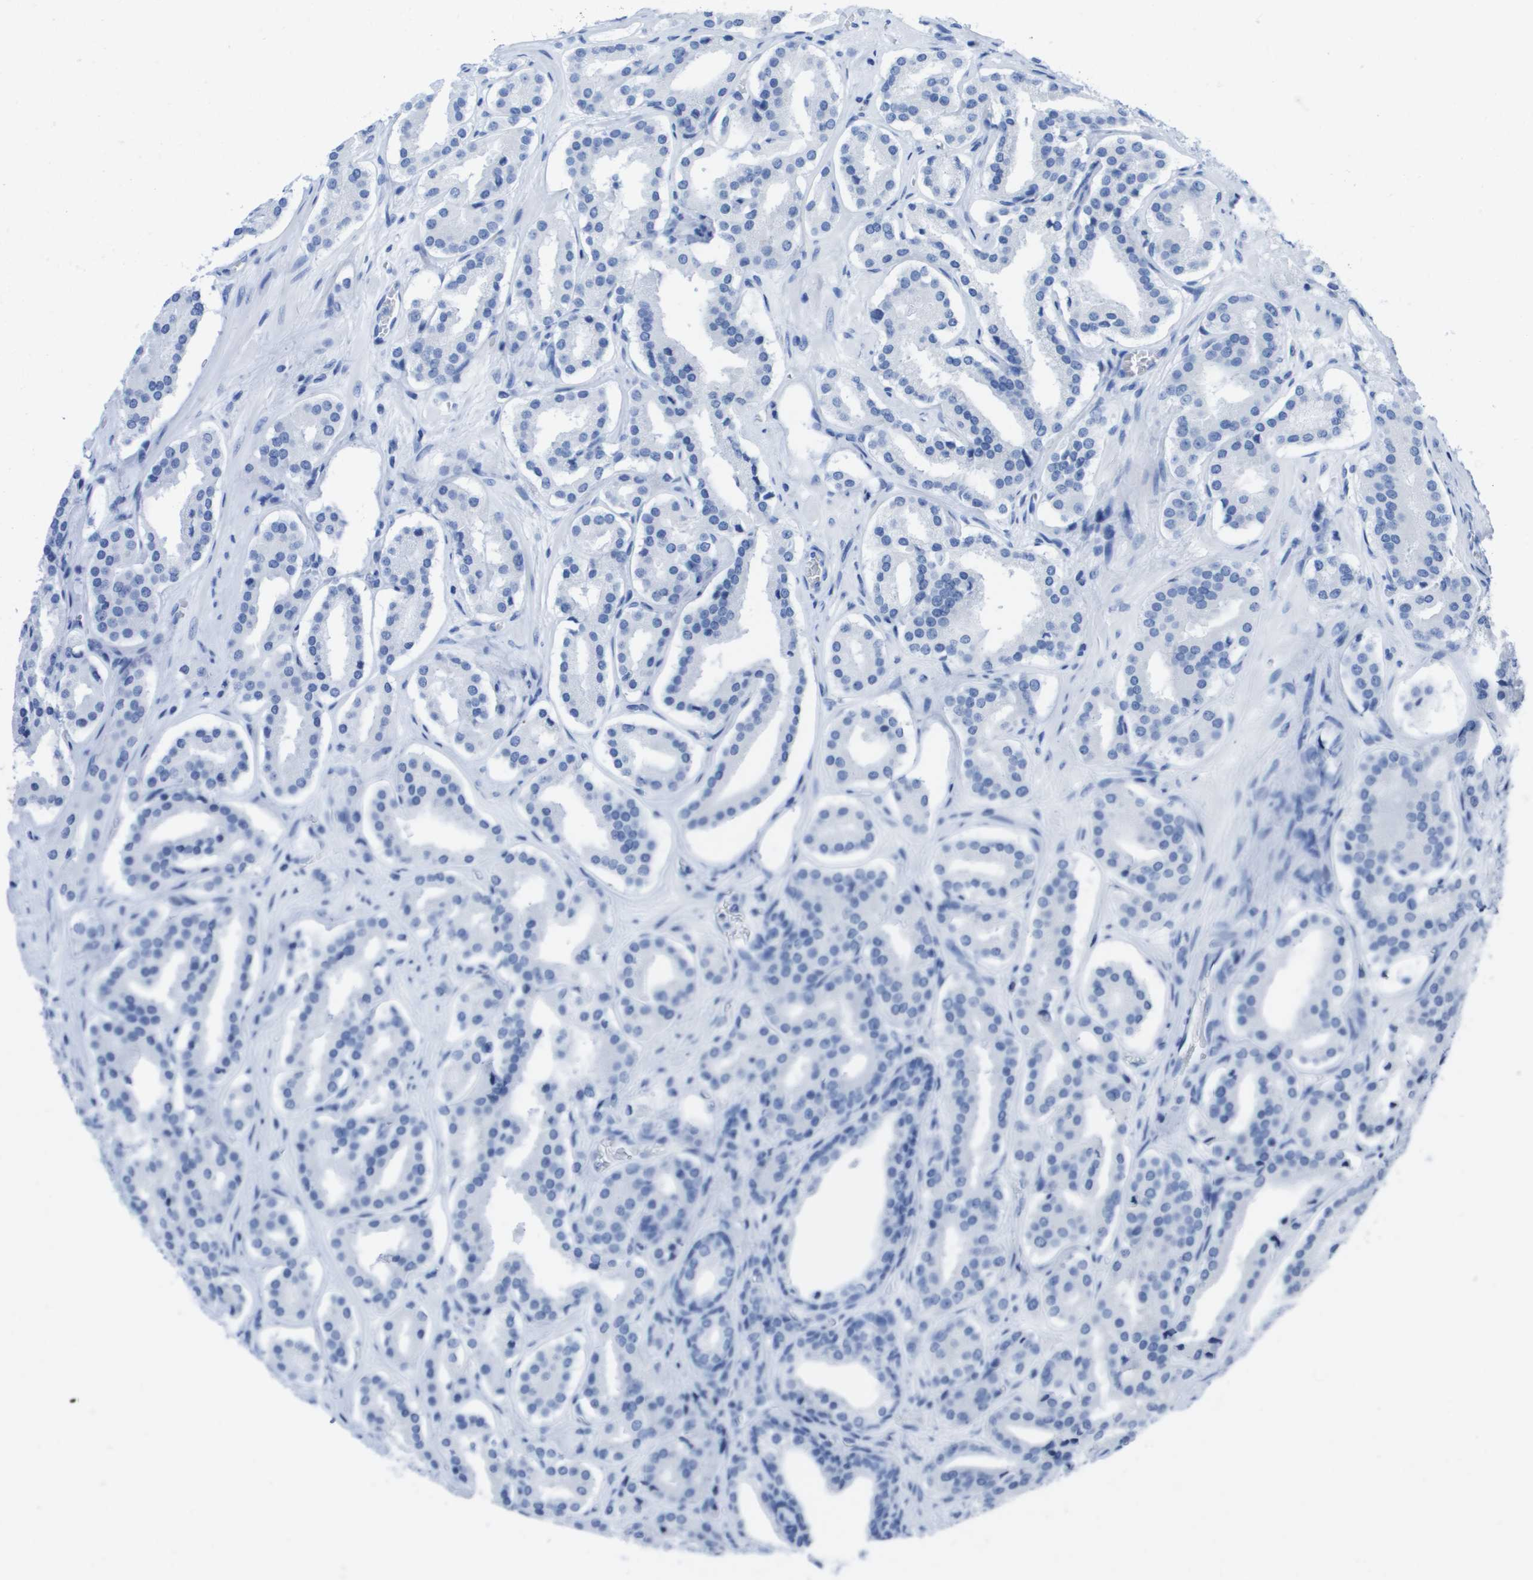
{"staining": {"intensity": "negative", "quantity": "none", "location": "none"}, "tissue": "prostate cancer", "cell_type": "Tumor cells", "image_type": "cancer", "snomed": [{"axis": "morphology", "description": "Adenocarcinoma, High grade"}, {"axis": "topography", "description": "Prostate"}], "caption": "This is an IHC micrograph of human prostate cancer. There is no positivity in tumor cells.", "gene": "KCNA3", "patient": {"sex": "male", "age": 60}}